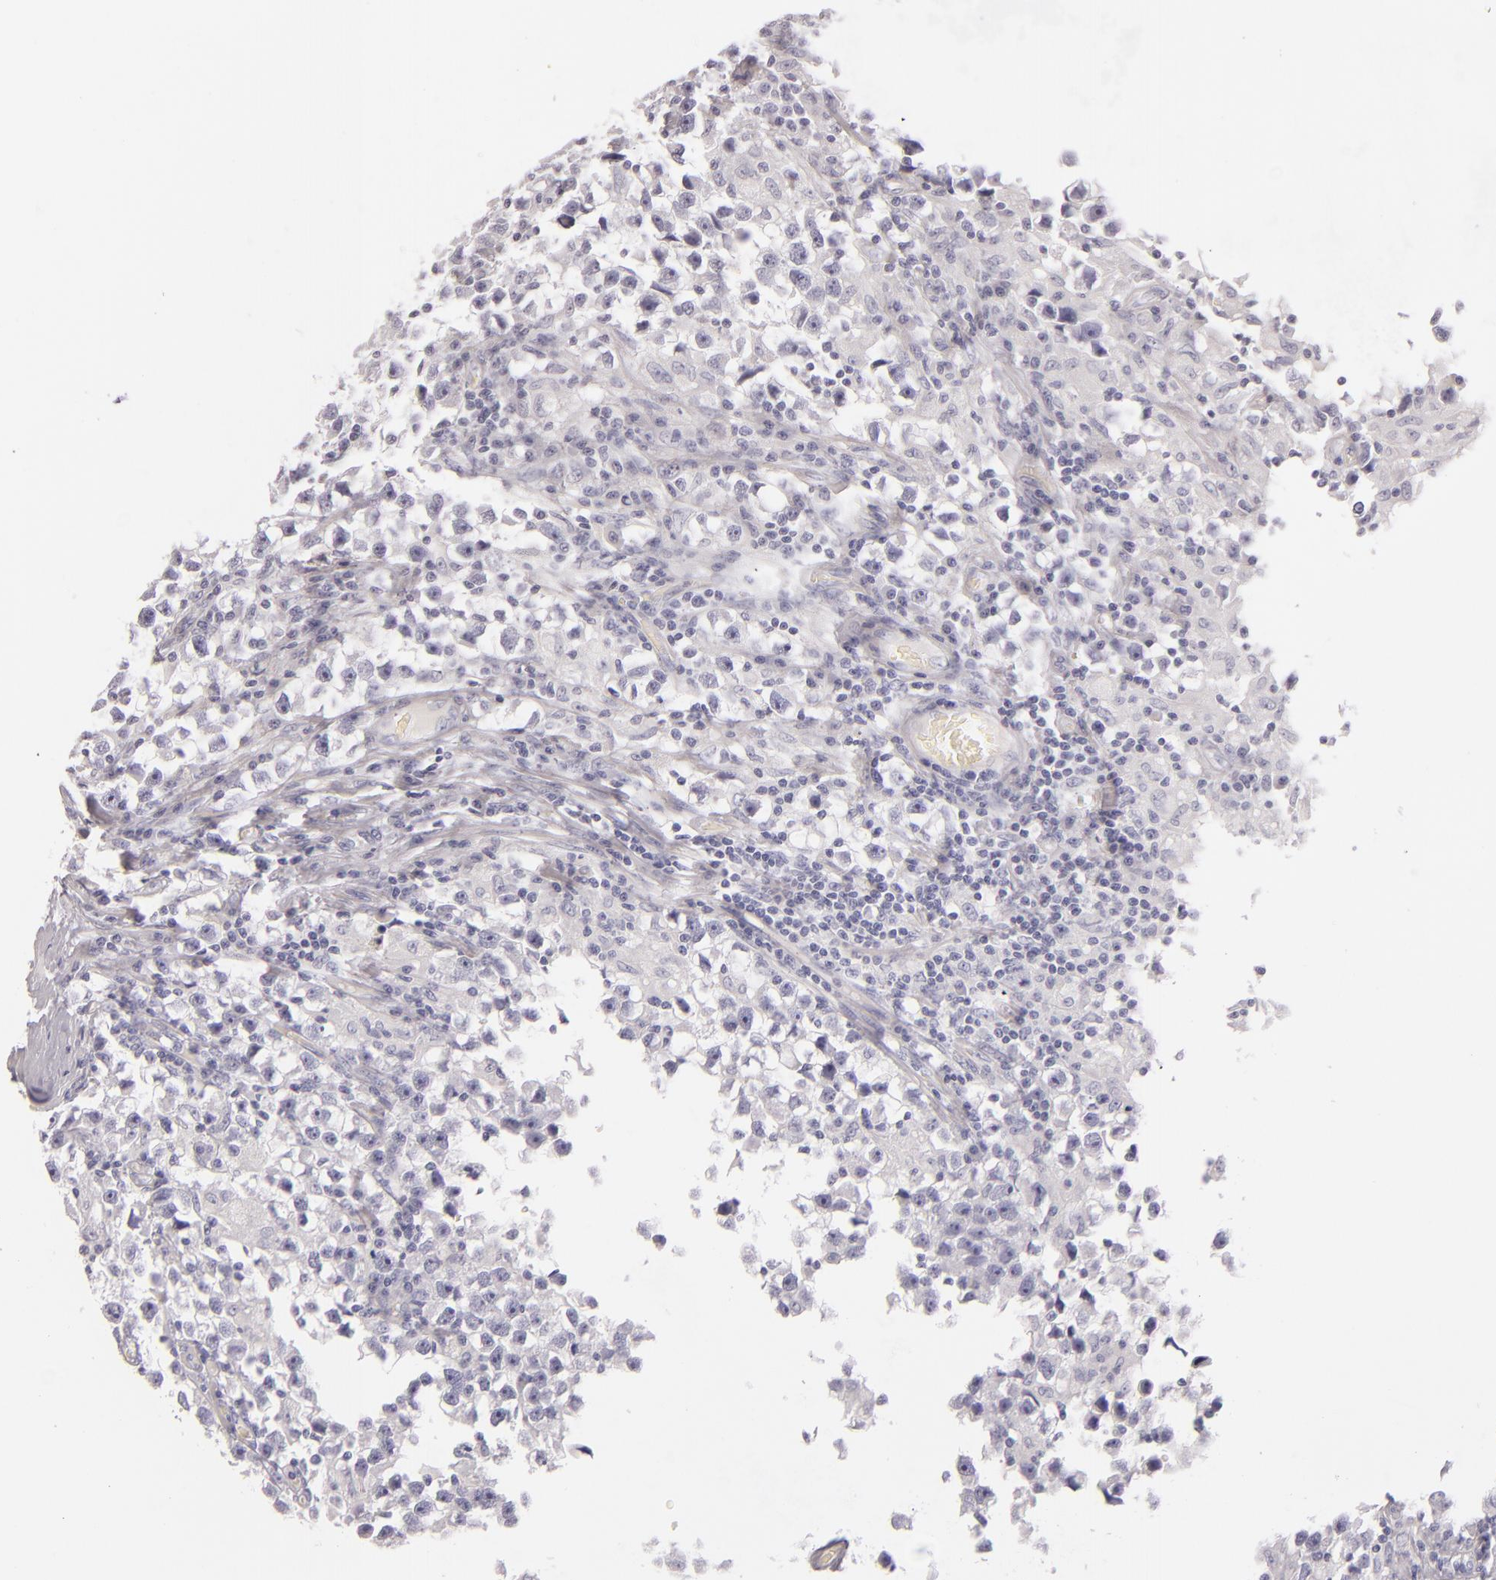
{"staining": {"intensity": "negative", "quantity": "none", "location": "none"}, "tissue": "testis cancer", "cell_type": "Tumor cells", "image_type": "cancer", "snomed": [{"axis": "morphology", "description": "Seminoma, NOS"}, {"axis": "topography", "description": "Testis"}], "caption": "Seminoma (testis) was stained to show a protein in brown. There is no significant expression in tumor cells.", "gene": "TPSD1", "patient": {"sex": "male", "age": 33}}